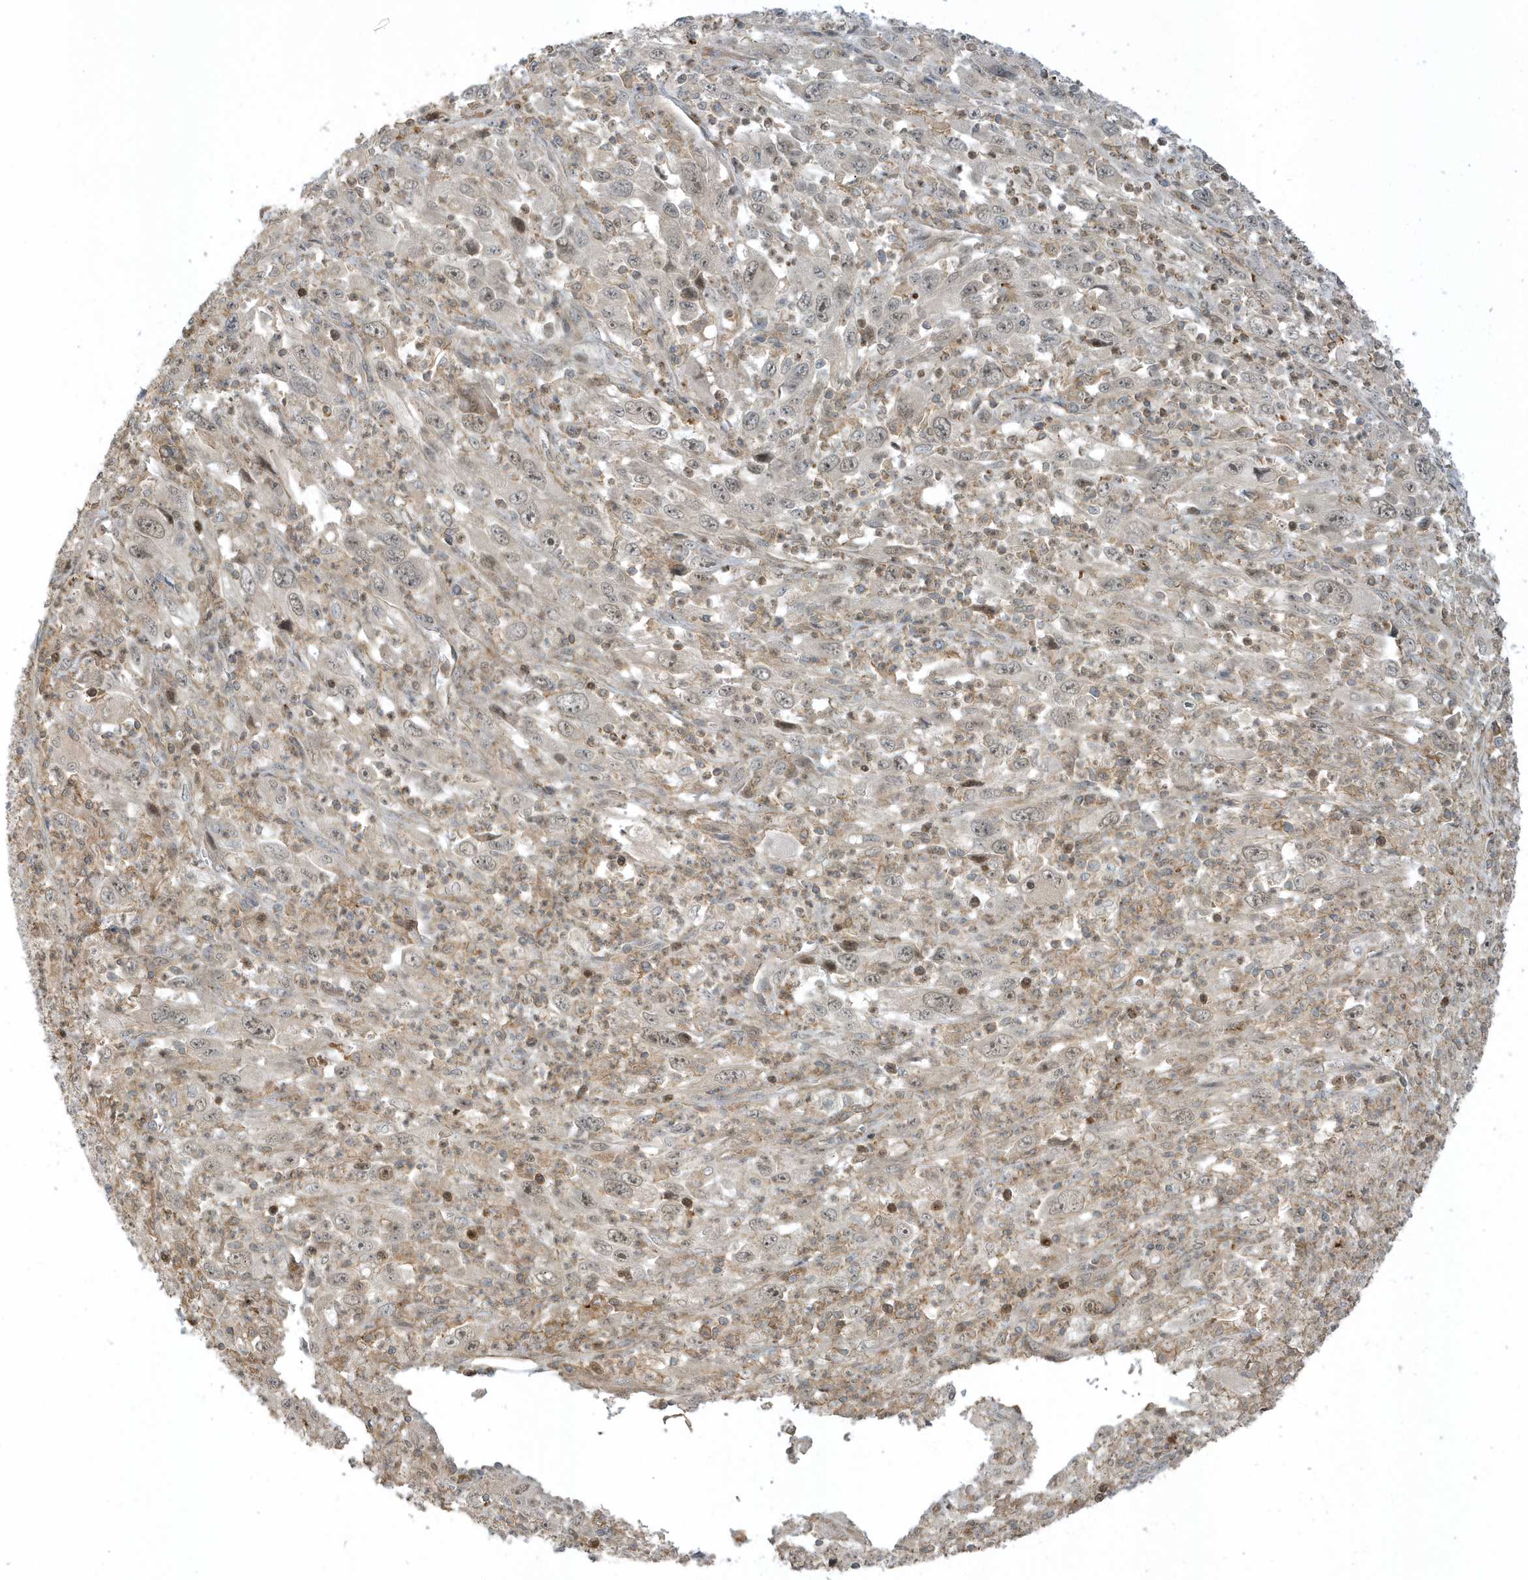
{"staining": {"intensity": "weak", "quantity": "25%-75%", "location": "nuclear"}, "tissue": "melanoma", "cell_type": "Tumor cells", "image_type": "cancer", "snomed": [{"axis": "morphology", "description": "Malignant melanoma, Metastatic site"}, {"axis": "topography", "description": "Skin"}], "caption": "Malignant melanoma (metastatic site) stained for a protein (brown) demonstrates weak nuclear positive expression in about 25%-75% of tumor cells.", "gene": "ZBTB8A", "patient": {"sex": "female", "age": 56}}